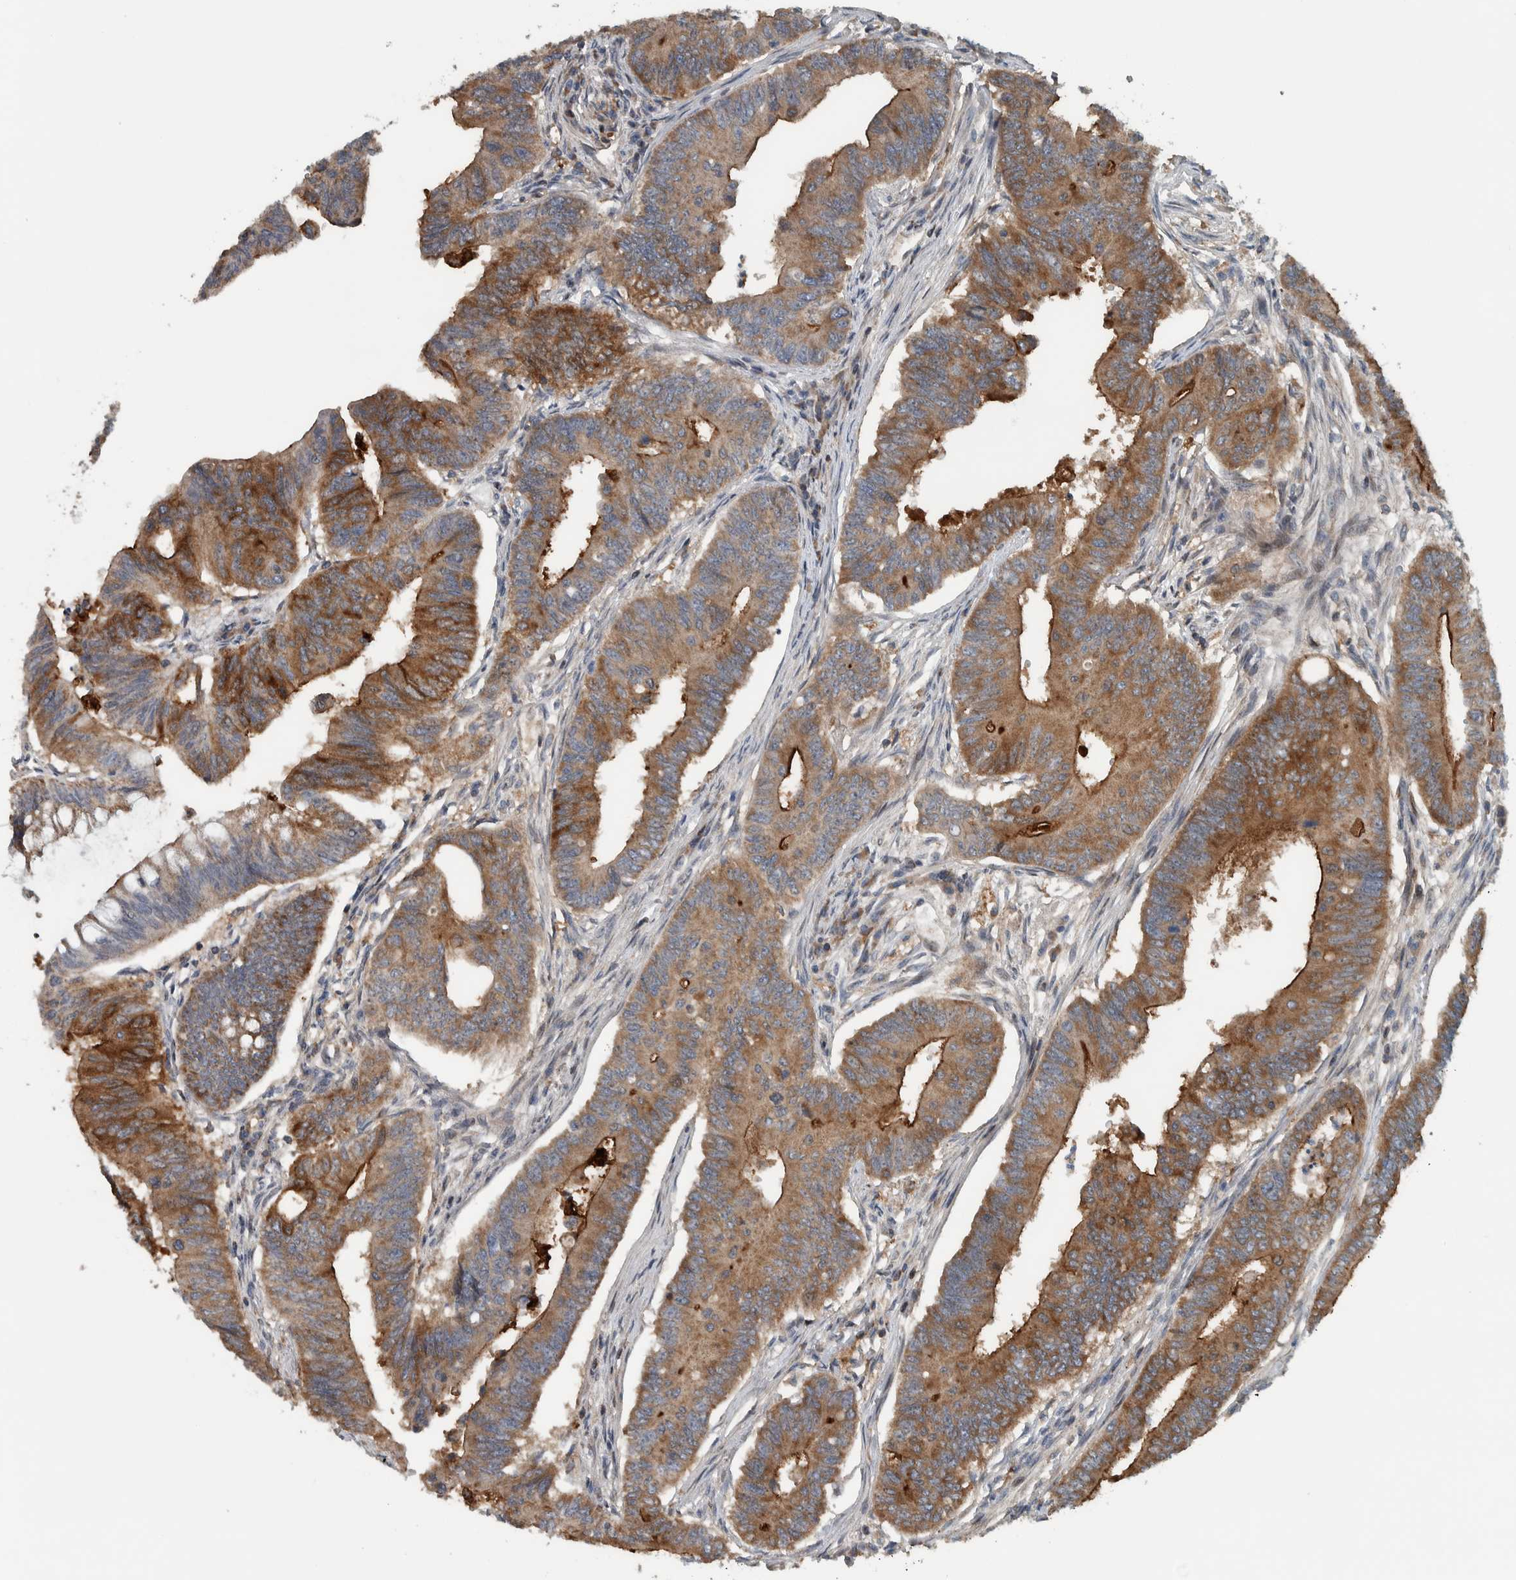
{"staining": {"intensity": "moderate", "quantity": ">75%", "location": "cytoplasmic/membranous"}, "tissue": "colorectal cancer", "cell_type": "Tumor cells", "image_type": "cancer", "snomed": [{"axis": "morphology", "description": "Adenoma, NOS"}, {"axis": "morphology", "description": "Adenocarcinoma, NOS"}, {"axis": "topography", "description": "Colon"}], "caption": "Immunohistochemistry photomicrograph of neoplastic tissue: colorectal cancer stained using IHC shows medium levels of moderate protein expression localized specifically in the cytoplasmic/membranous of tumor cells, appearing as a cytoplasmic/membranous brown color.", "gene": "BAIAP2L1", "patient": {"sex": "male", "age": 79}}